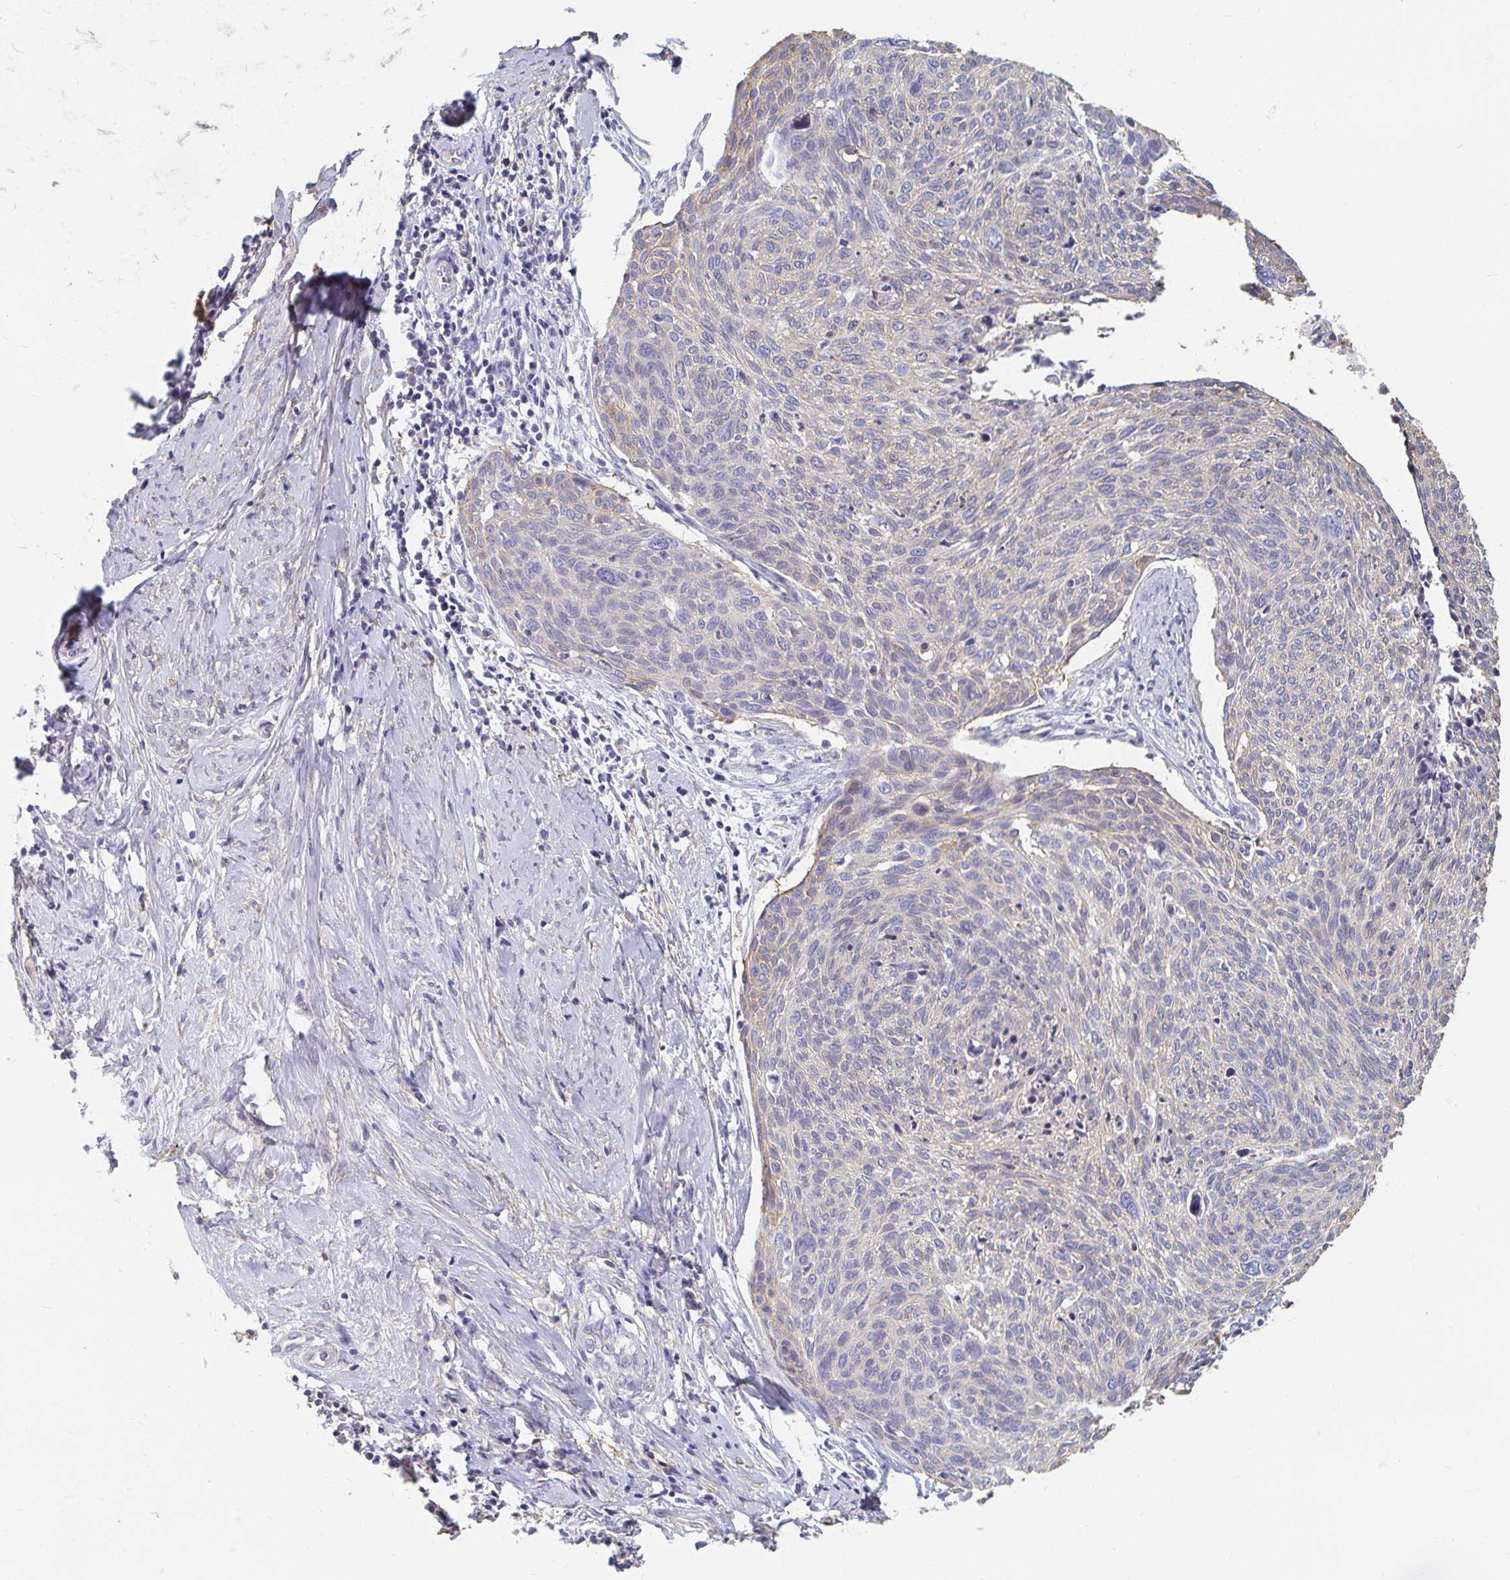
{"staining": {"intensity": "weak", "quantity": "25%-75%", "location": "cytoplasmic/membranous"}, "tissue": "cervical cancer", "cell_type": "Tumor cells", "image_type": "cancer", "snomed": [{"axis": "morphology", "description": "Squamous cell carcinoma, NOS"}, {"axis": "topography", "description": "Cervix"}], "caption": "Squamous cell carcinoma (cervical) was stained to show a protein in brown. There is low levels of weak cytoplasmic/membranous staining in about 25%-75% of tumor cells.", "gene": "MYLK2", "patient": {"sex": "female", "age": 49}}